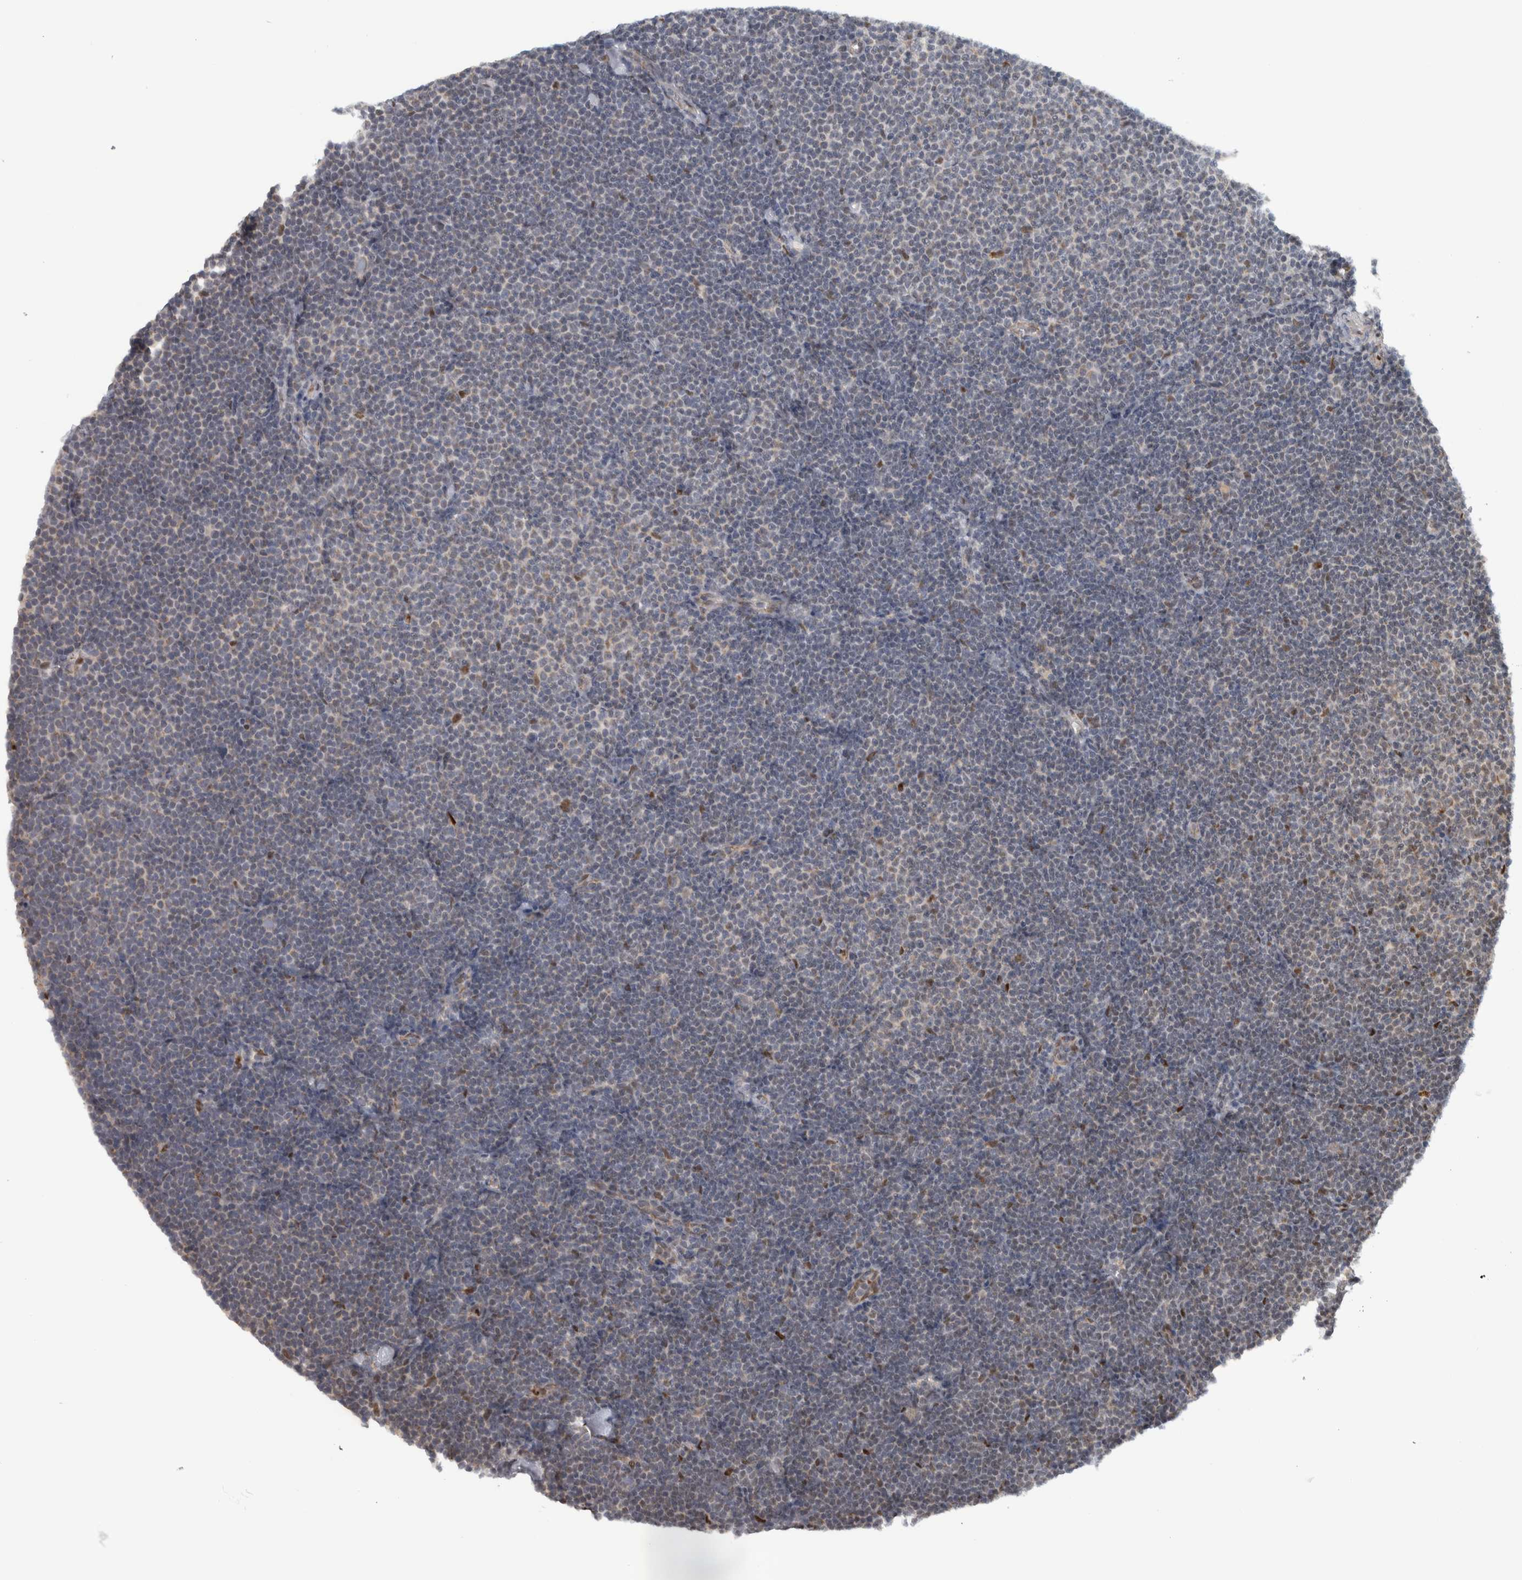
{"staining": {"intensity": "negative", "quantity": "none", "location": "none"}, "tissue": "lymphoma", "cell_type": "Tumor cells", "image_type": "cancer", "snomed": [{"axis": "morphology", "description": "Malignant lymphoma, non-Hodgkin's type, Low grade"}, {"axis": "topography", "description": "Lymph node"}], "caption": "There is no significant expression in tumor cells of malignant lymphoma, non-Hodgkin's type (low-grade).", "gene": "ADPRM", "patient": {"sex": "female", "age": 53}}